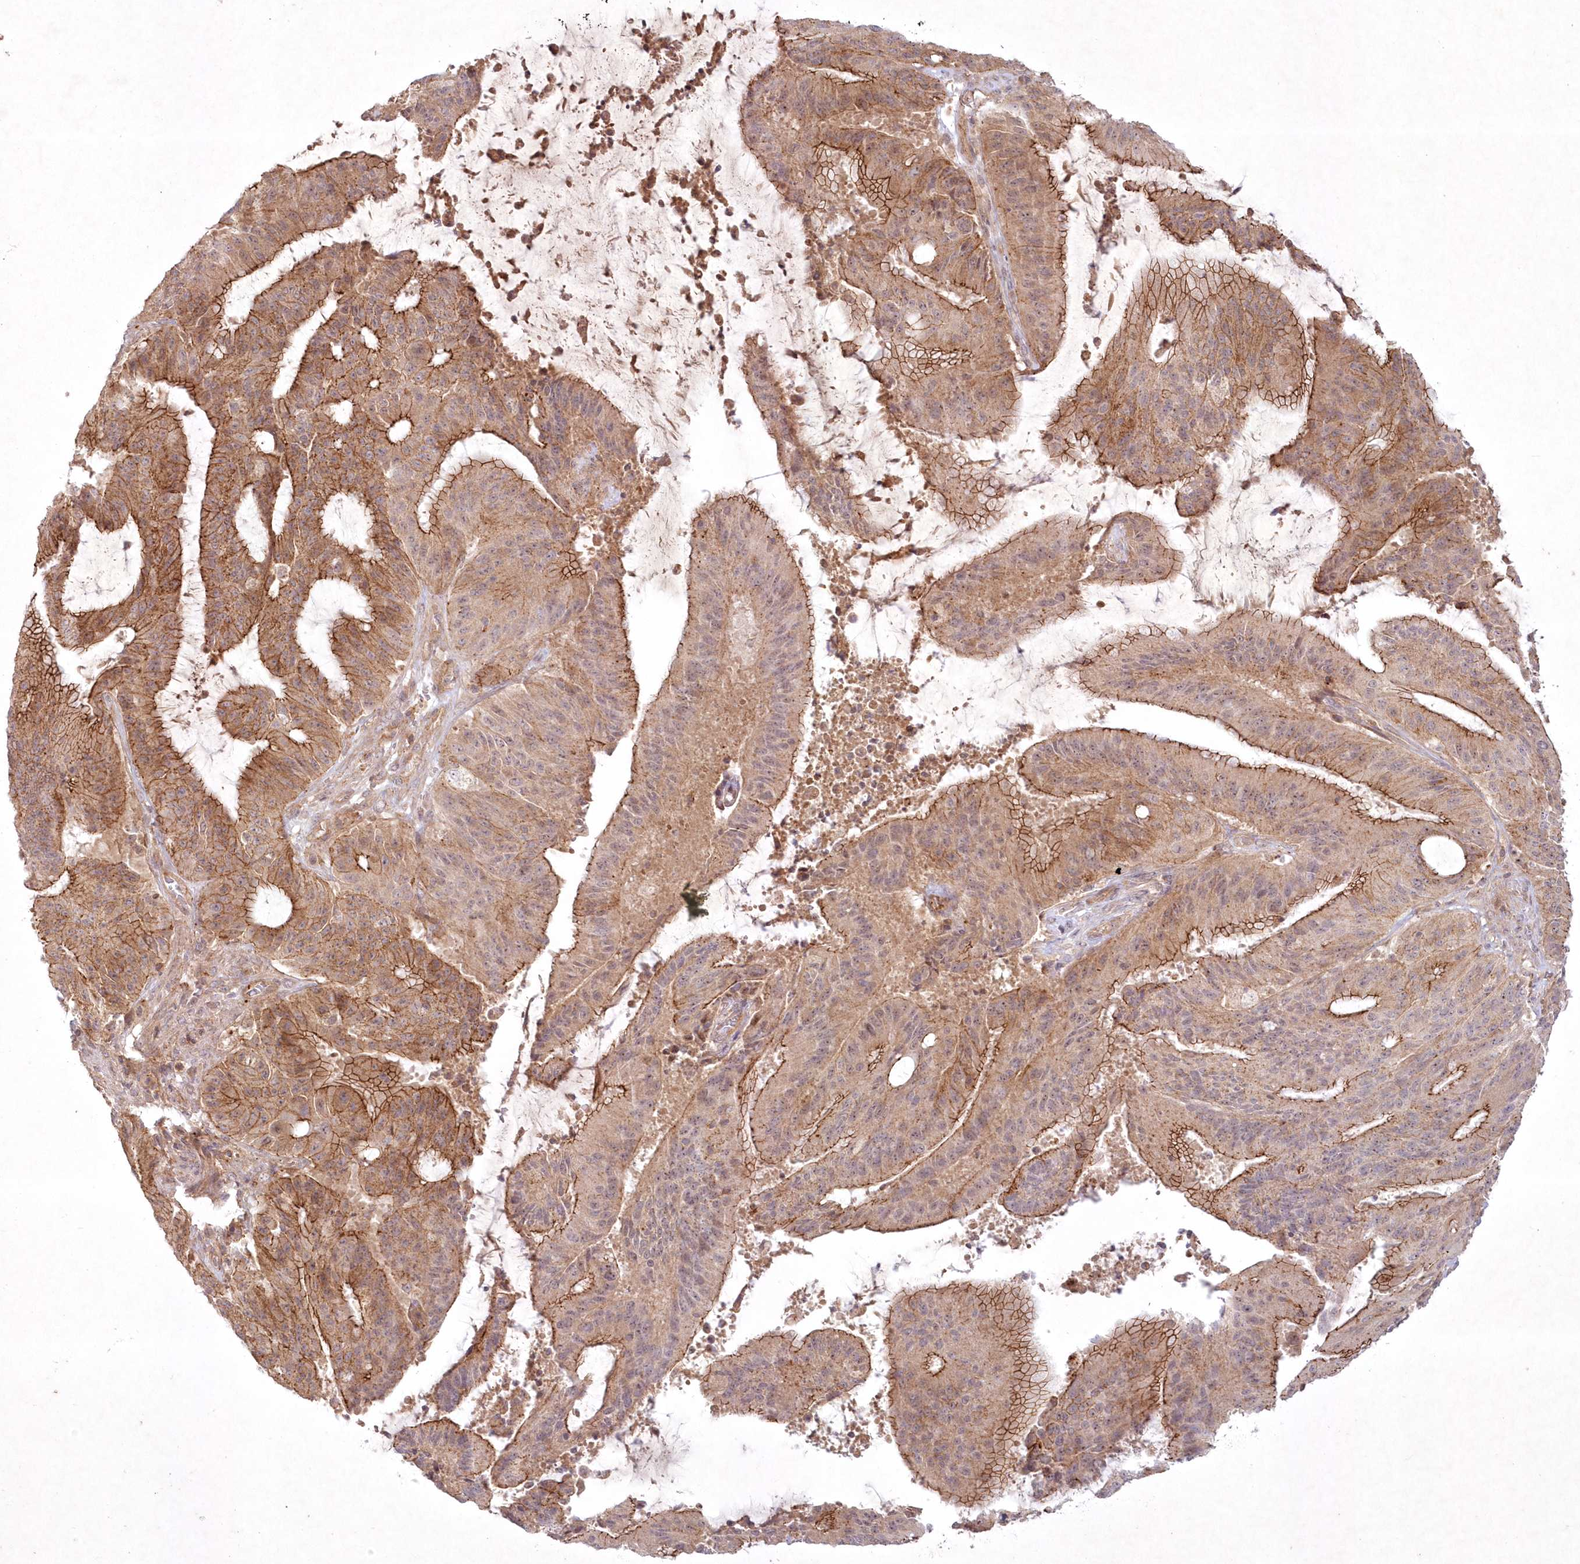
{"staining": {"intensity": "moderate", "quantity": ">75%", "location": "cytoplasmic/membranous"}, "tissue": "liver cancer", "cell_type": "Tumor cells", "image_type": "cancer", "snomed": [{"axis": "morphology", "description": "Normal tissue, NOS"}, {"axis": "morphology", "description": "Cholangiocarcinoma"}, {"axis": "topography", "description": "Liver"}, {"axis": "topography", "description": "Peripheral nerve tissue"}], "caption": "The image reveals a brown stain indicating the presence of a protein in the cytoplasmic/membranous of tumor cells in cholangiocarcinoma (liver).", "gene": "TOGARAM2", "patient": {"sex": "female", "age": 73}}